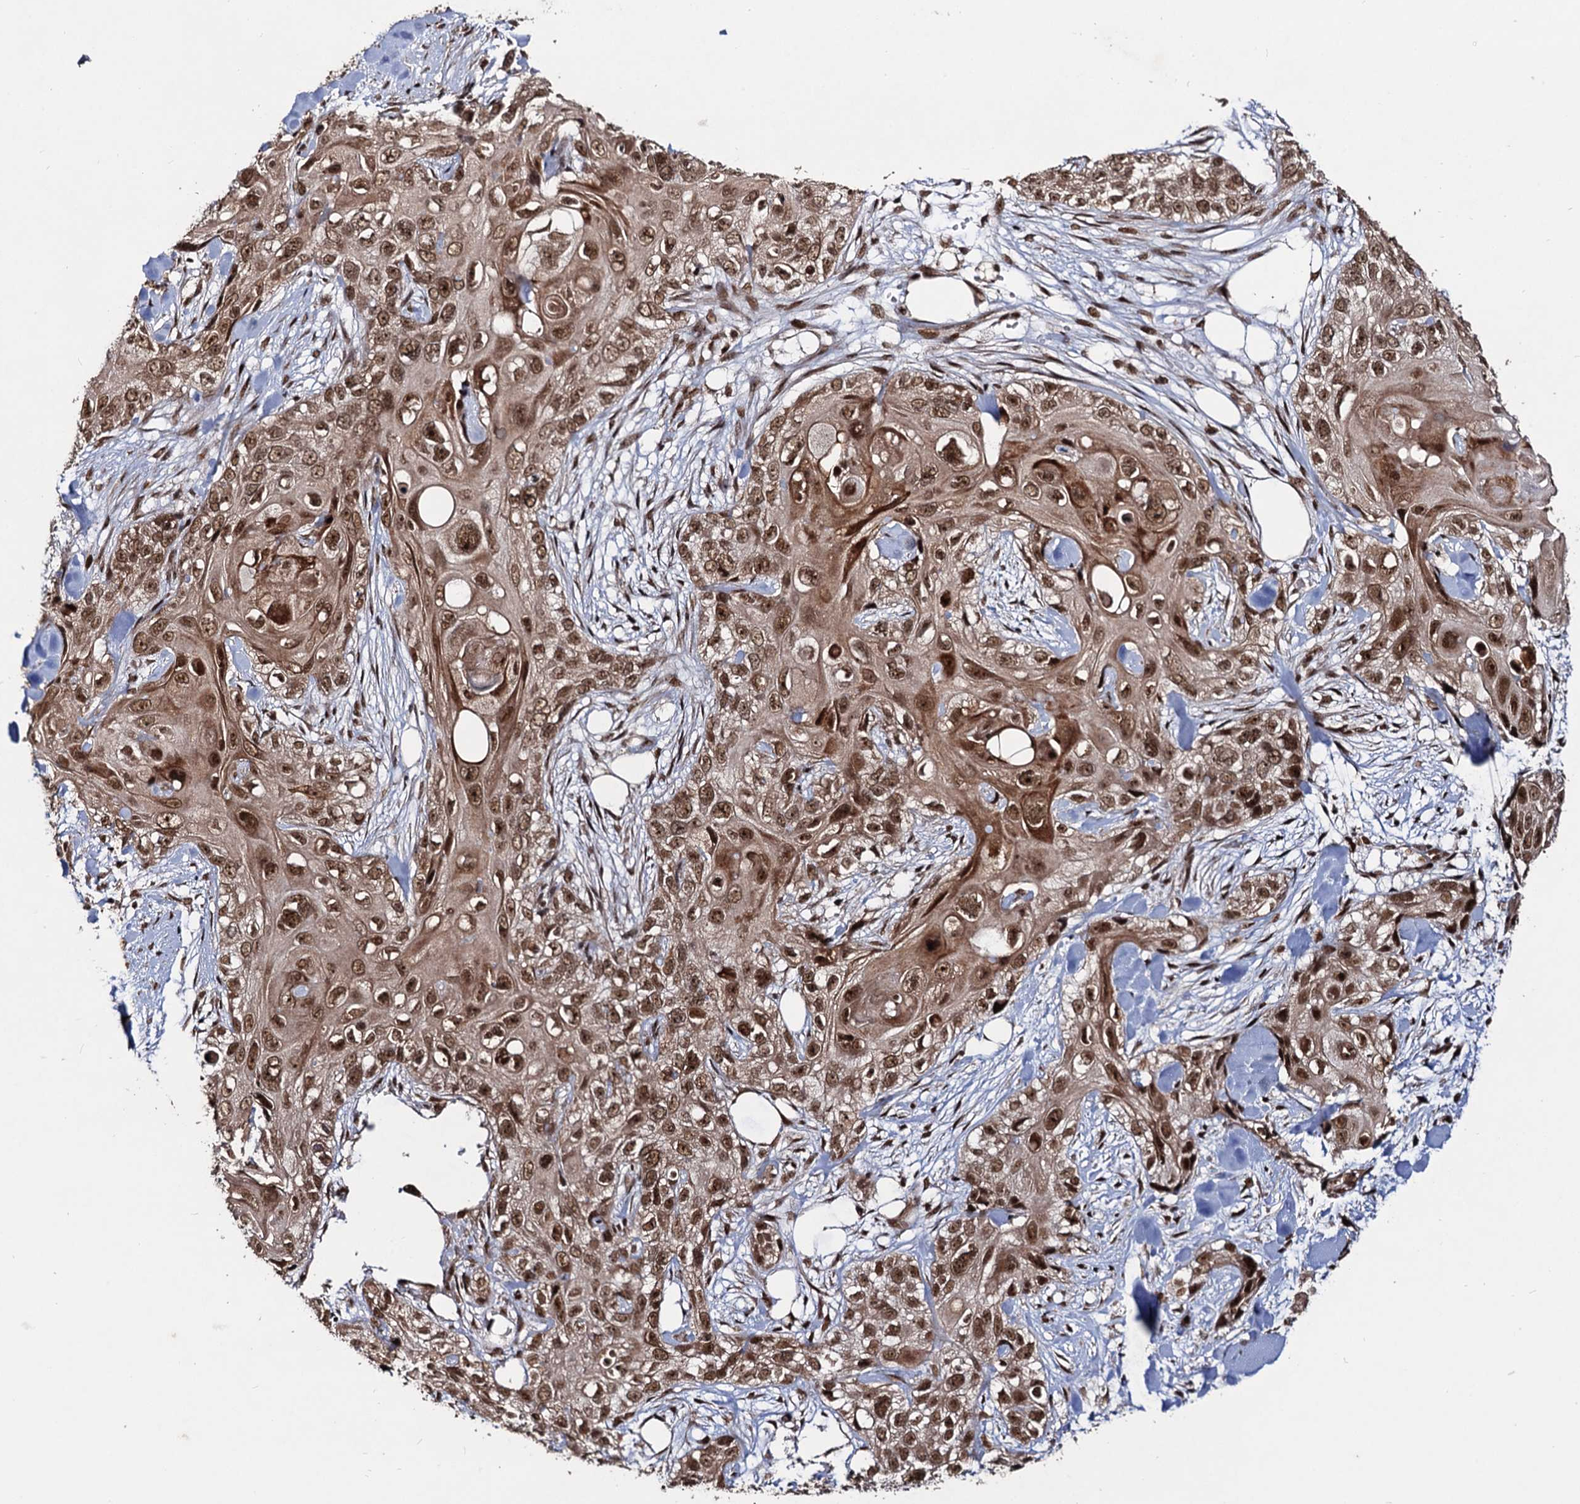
{"staining": {"intensity": "moderate", "quantity": ">75%", "location": "cytoplasmic/membranous,nuclear"}, "tissue": "skin cancer", "cell_type": "Tumor cells", "image_type": "cancer", "snomed": [{"axis": "morphology", "description": "Normal tissue, NOS"}, {"axis": "morphology", "description": "Squamous cell carcinoma, NOS"}, {"axis": "topography", "description": "Skin"}], "caption": "Human skin squamous cell carcinoma stained for a protein (brown) displays moderate cytoplasmic/membranous and nuclear positive positivity in about >75% of tumor cells.", "gene": "SFSWAP", "patient": {"sex": "male", "age": 72}}